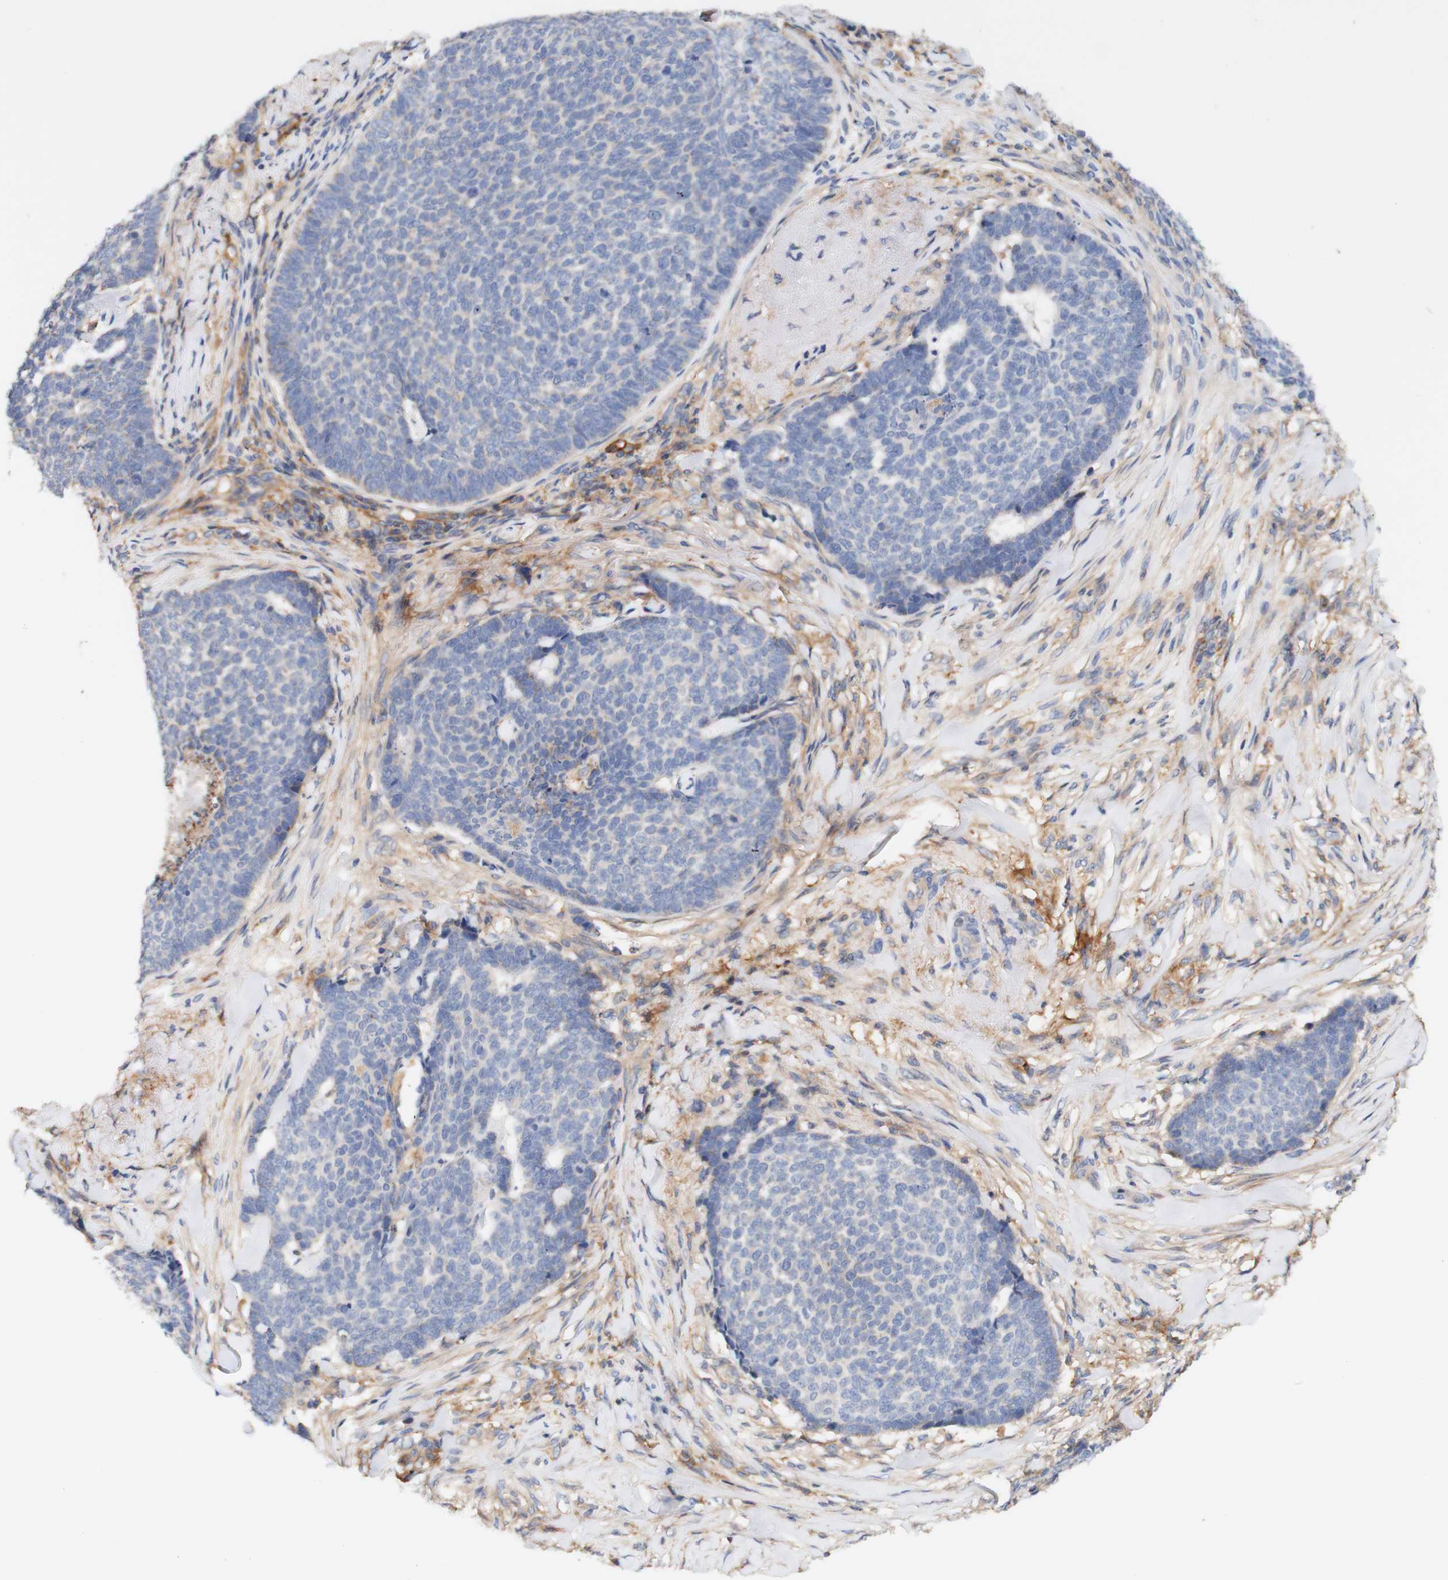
{"staining": {"intensity": "negative", "quantity": "none", "location": "none"}, "tissue": "skin cancer", "cell_type": "Tumor cells", "image_type": "cancer", "snomed": [{"axis": "morphology", "description": "Basal cell carcinoma"}, {"axis": "topography", "description": "Skin"}], "caption": "There is no significant positivity in tumor cells of skin basal cell carcinoma.", "gene": "PCDH7", "patient": {"sex": "male", "age": 84}}